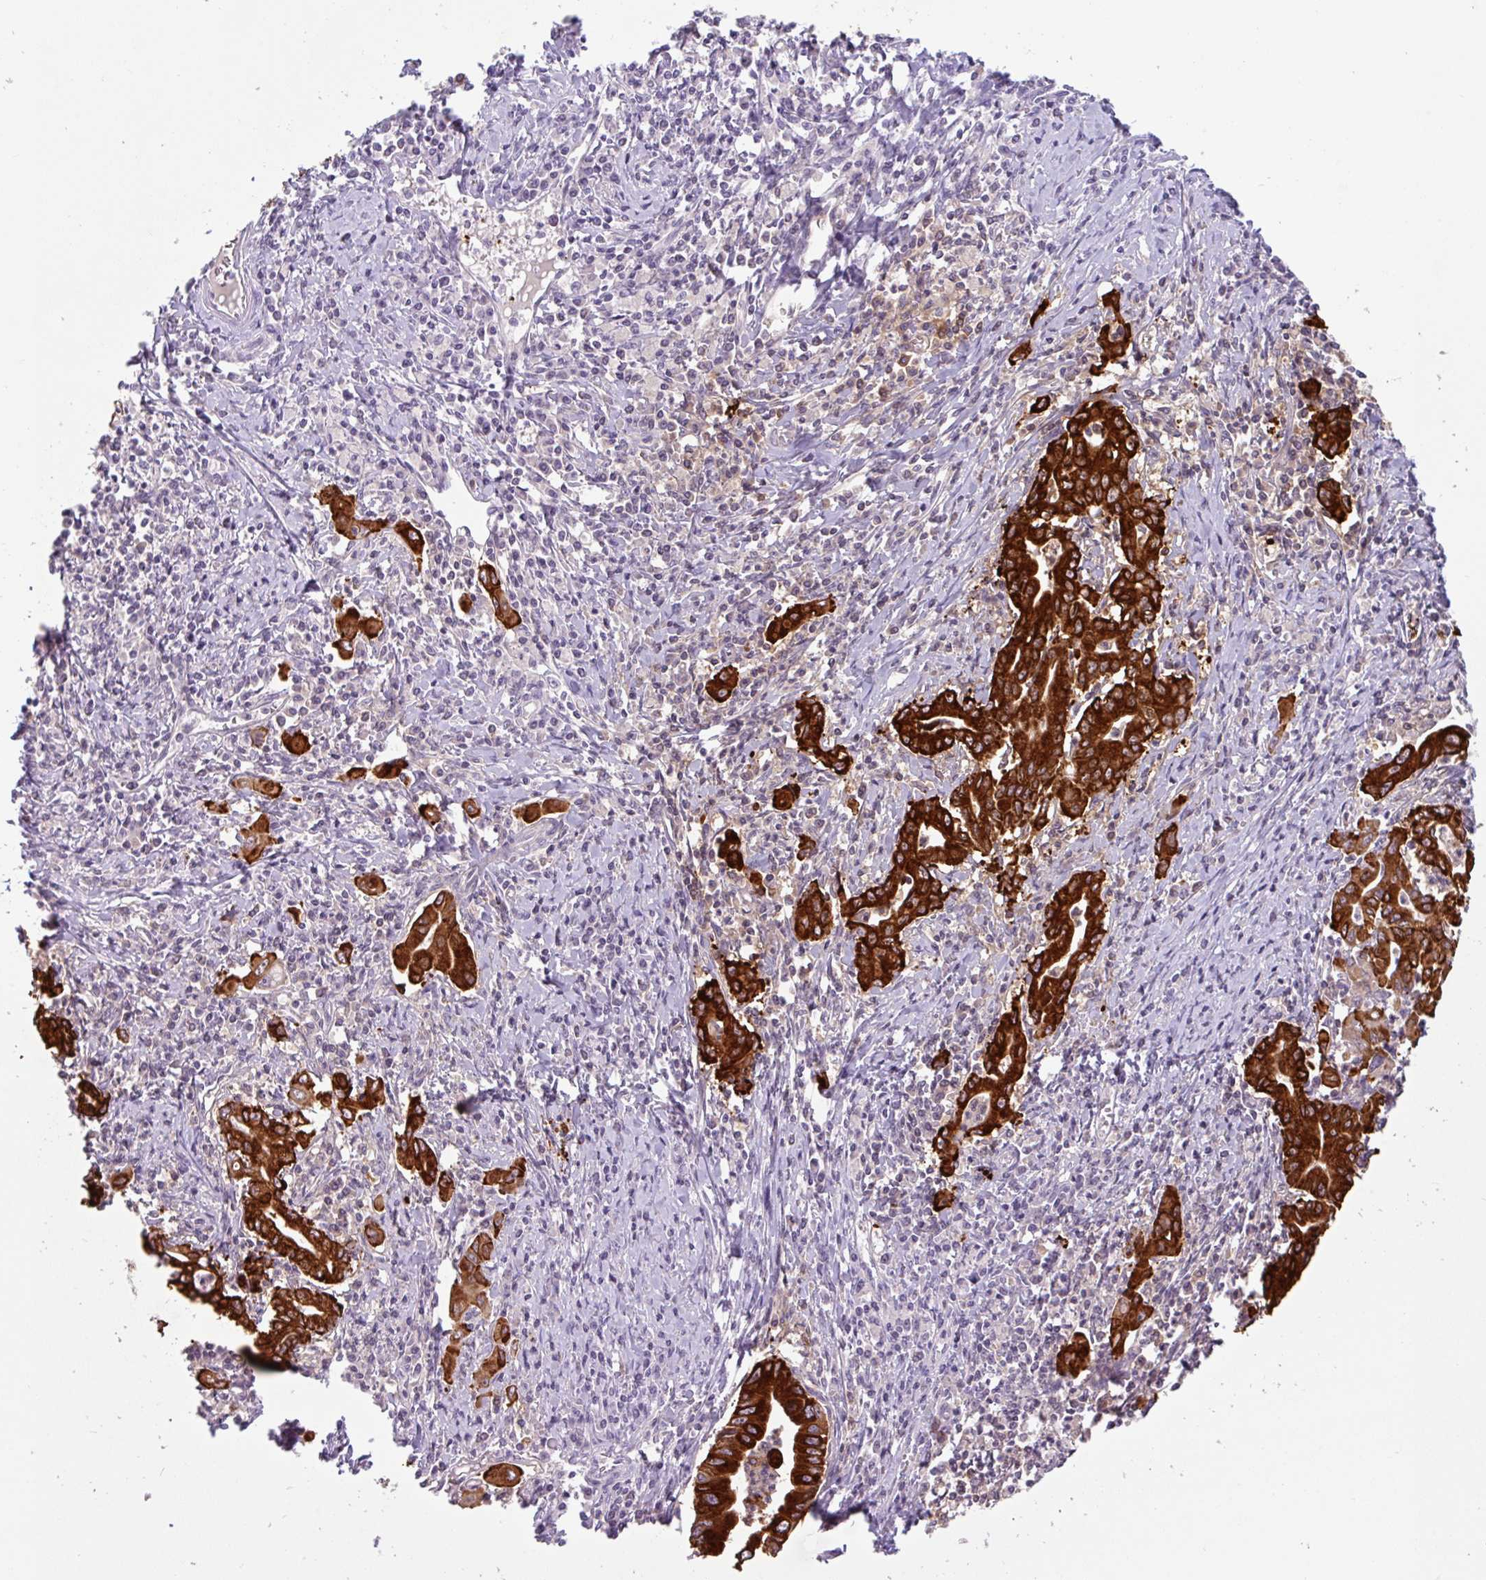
{"staining": {"intensity": "strong", "quantity": ">75%", "location": "cytoplasmic/membranous"}, "tissue": "stomach cancer", "cell_type": "Tumor cells", "image_type": "cancer", "snomed": [{"axis": "morphology", "description": "Adenocarcinoma, NOS"}, {"axis": "topography", "description": "Stomach, upper"}], "caption": "Stomach cancer tissue exhibits strong cytoplasmic/membranous staining in about >75% of tumor cells, visualized by immunohistochemistry. (DAB IHC, brown staining for protein, blue staining for nuclei).", "gene": "CTSE", "patient": {"sex": "female", "age": 79}}